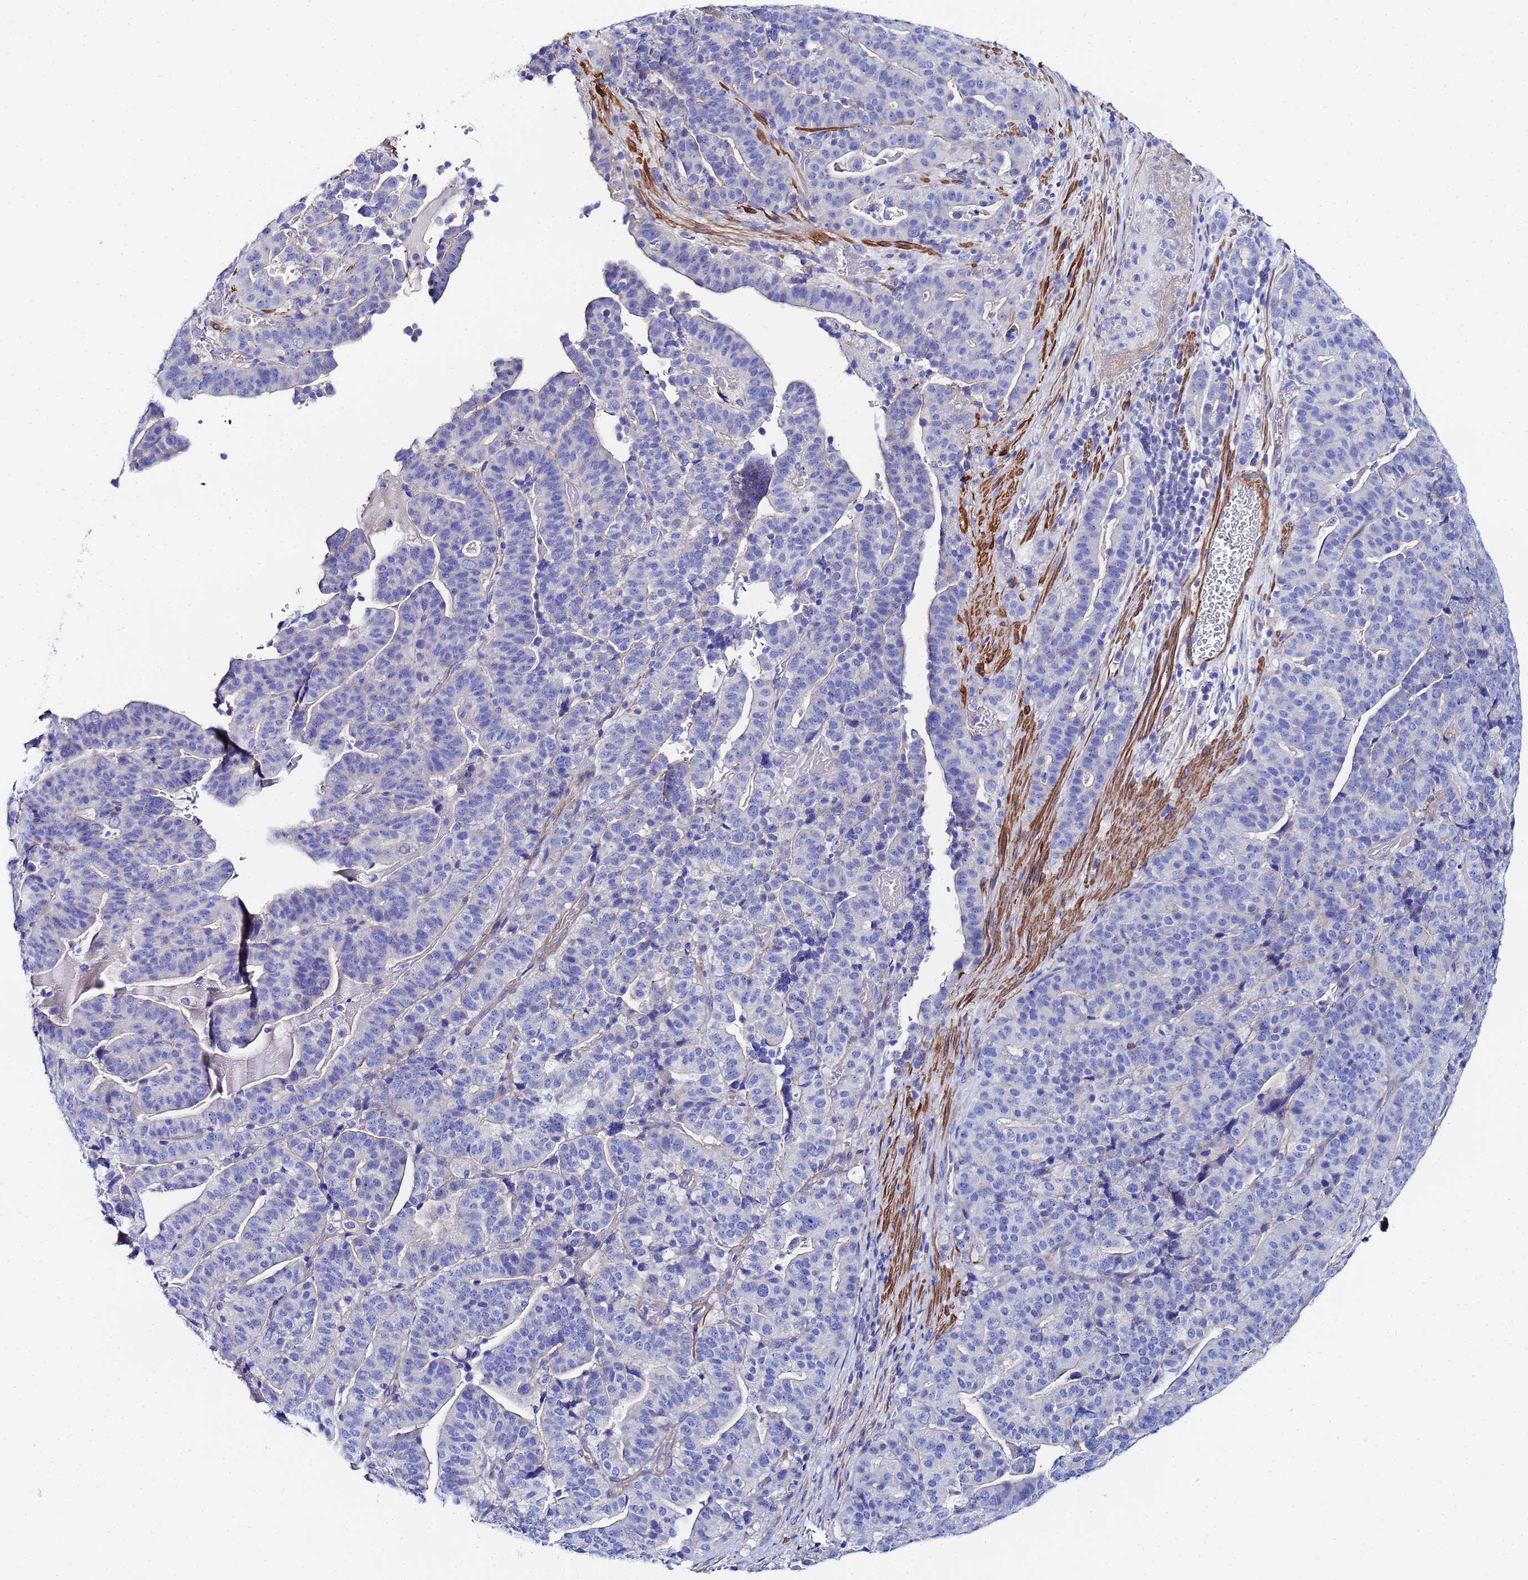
{"staining": {"intensity": "negative", "quantity": "none", "location": "none"}, "tissue": "stomach cancer", "cell_type": "Tumor cells", "image_type": "cancer", "snomed": [{"axis": "morphology", "description": "Adenocarcinoma, NOS"}, {"axis": "topography", "description": "Stomach"}], "caption": "An immunohistochemistry image of stomach cancer is shown. There is no staining in tumor cells of stomach cancer.", "gene": "RAB39B", "patient": {"sex": "male", "age": 48}}